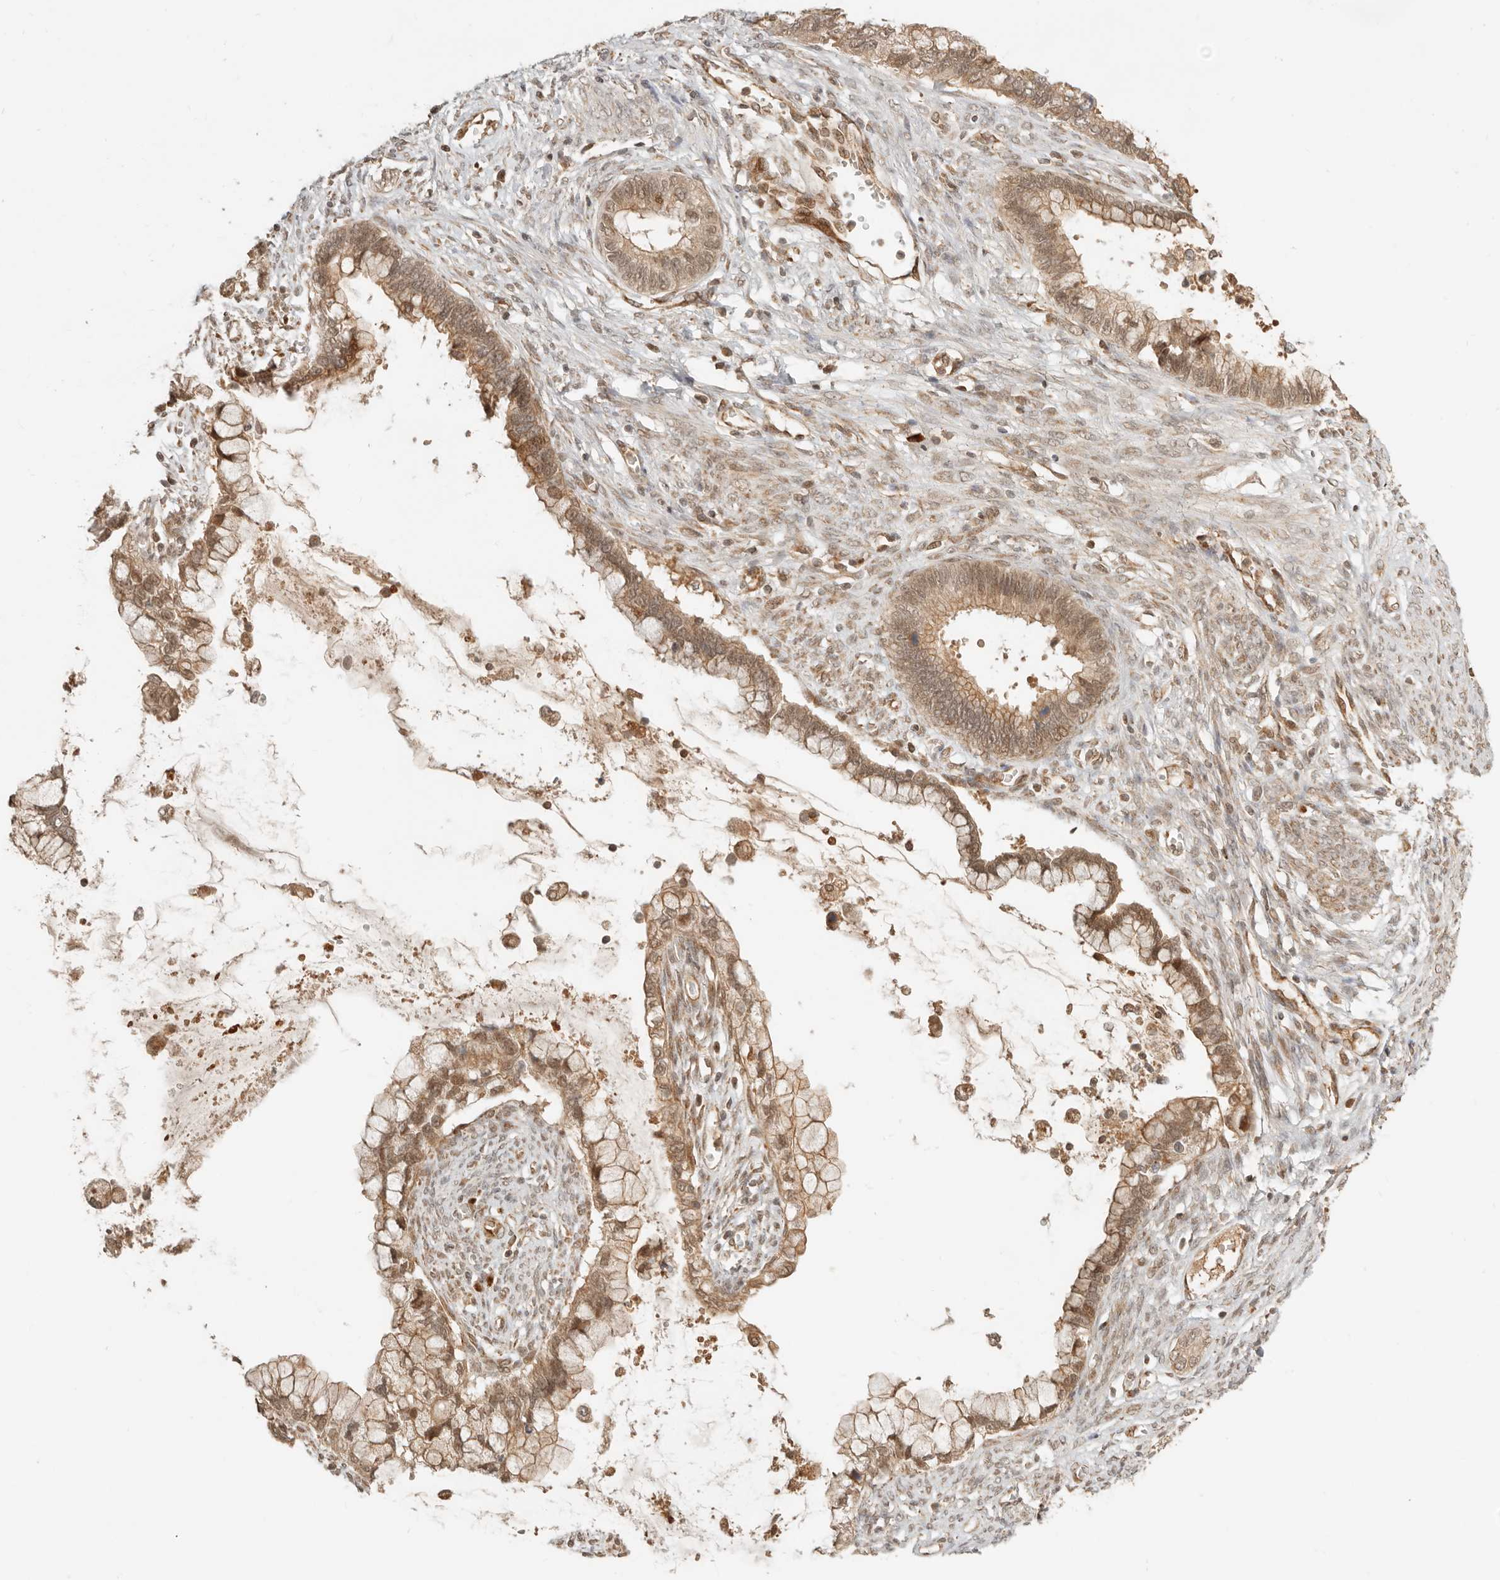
{"staining": {"intensity": "moderate", "quantity": ">75%", "location": "cytoplasmic/membranous,nuclear"}, "tissue": "cervical cancer", "cell_type": "Tumor cells", "image_type": "cancer", "snomed": [{"axis": "morphology", "description": "Adenocarcinoma, NOS"}, {"axis": "topography", "description": "Cervix"}], "caption": "Immunohistochemistry image of human adenocarcinoma (cervical) stained for a protein (brown), which exhibits medium levels of moderate cytoplasmic/membranous and nuclear positivity in about >75% of tumor cells.", "gene": "BAALC", "patient": {"sex": "female", "age": 44}}